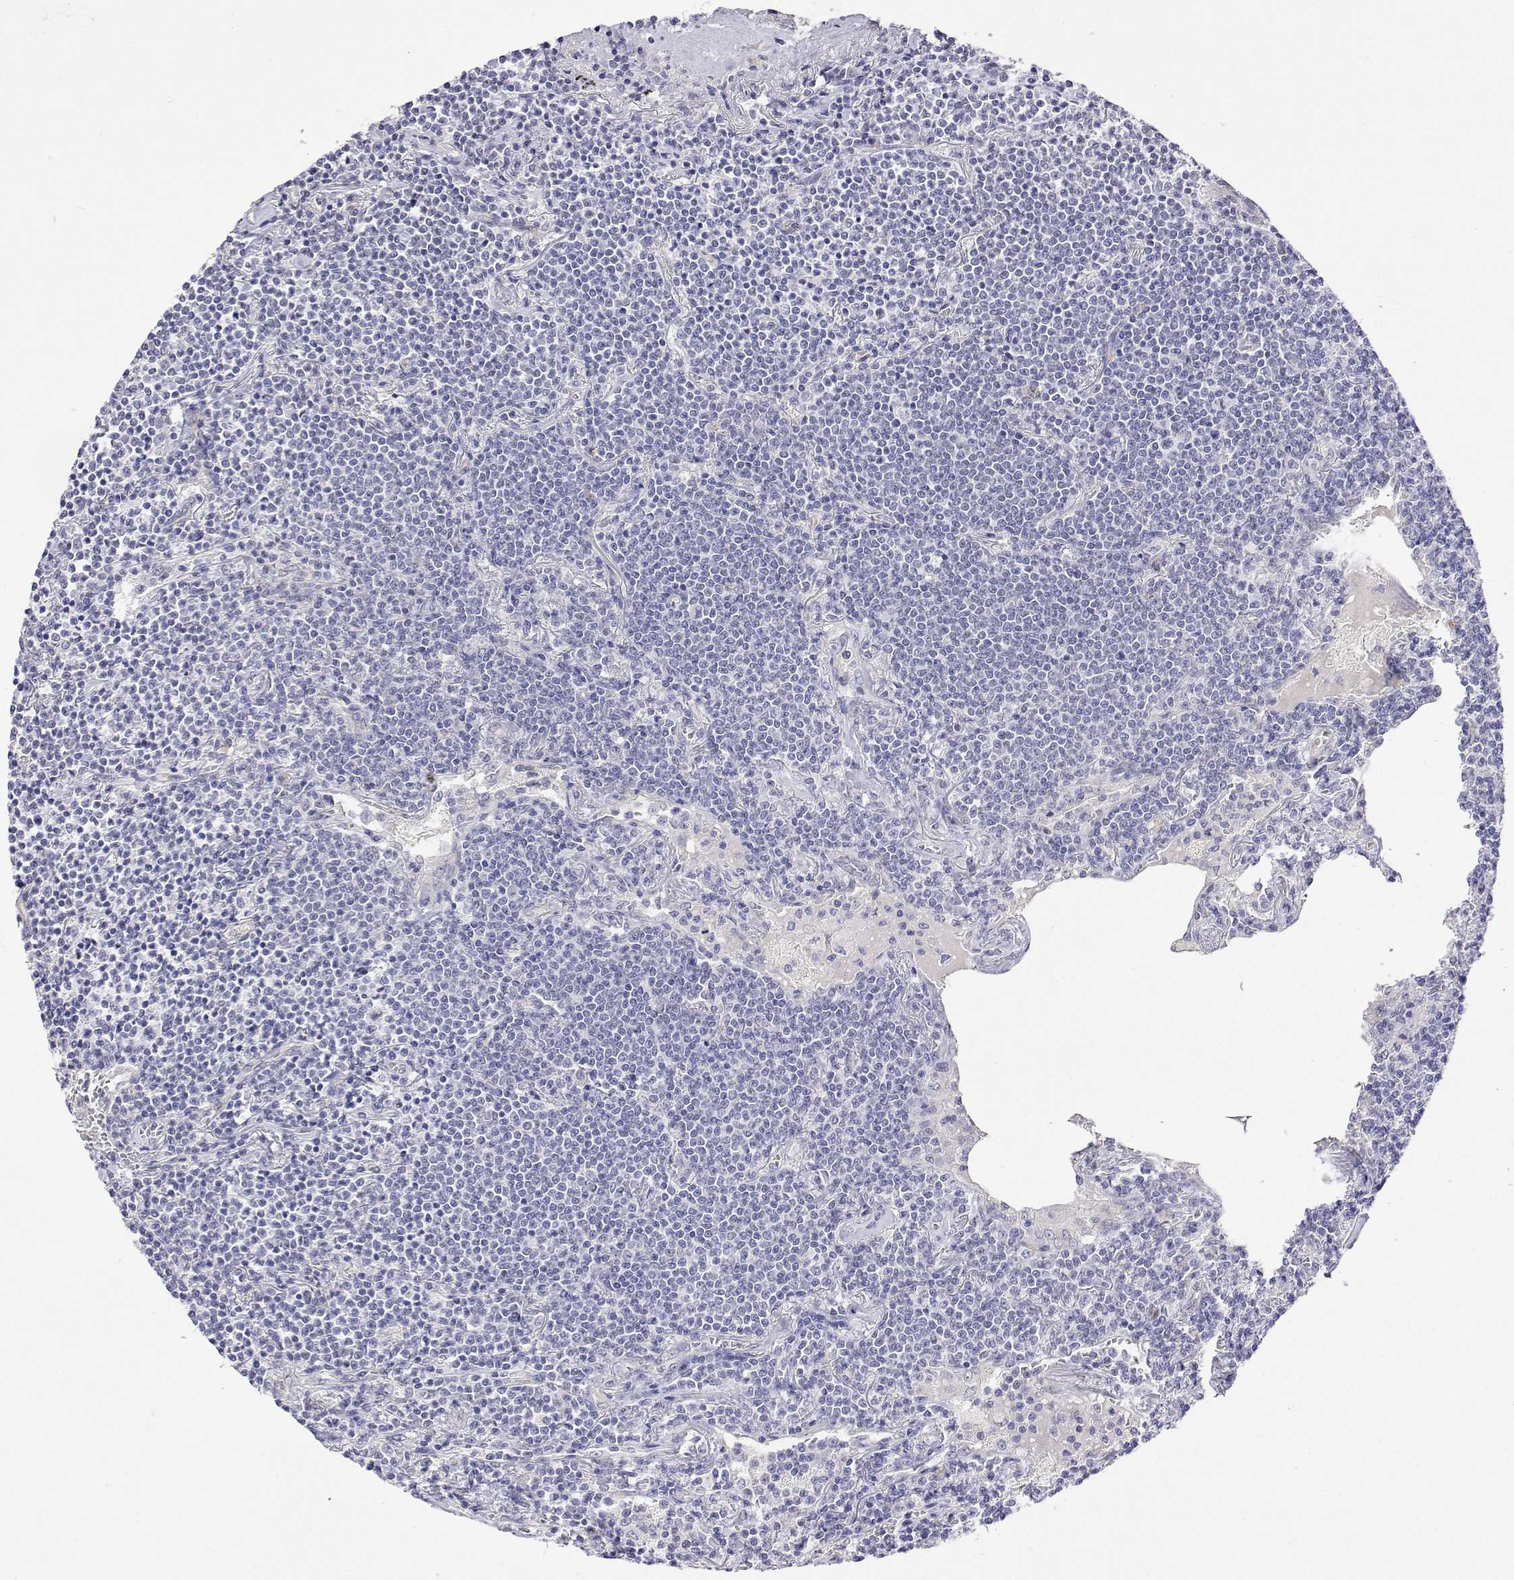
{"staining": {"intensity": "negative", "quantity": "none", "location": "none"}, "tissue": "lymphoma", "cell_type": "Tumor cells", "image_type": "cancer", "snomed": [{"axis": "morphology", "description": "Malignant lymphoma, non-Hodgkin's type, Low grade"}, {"axis": "topography", "description": "Lung"}], "caption": "High power microscopy photomicrograph of an IHC histopathology image of malignant lymphoma, non-Hodgkin's type (low-grade), revealing no significant positivity in tumor cells. Nuclei are stained in blue.", "gene": "PLCB1", "patient": {"sex": "female", "age": 71}}